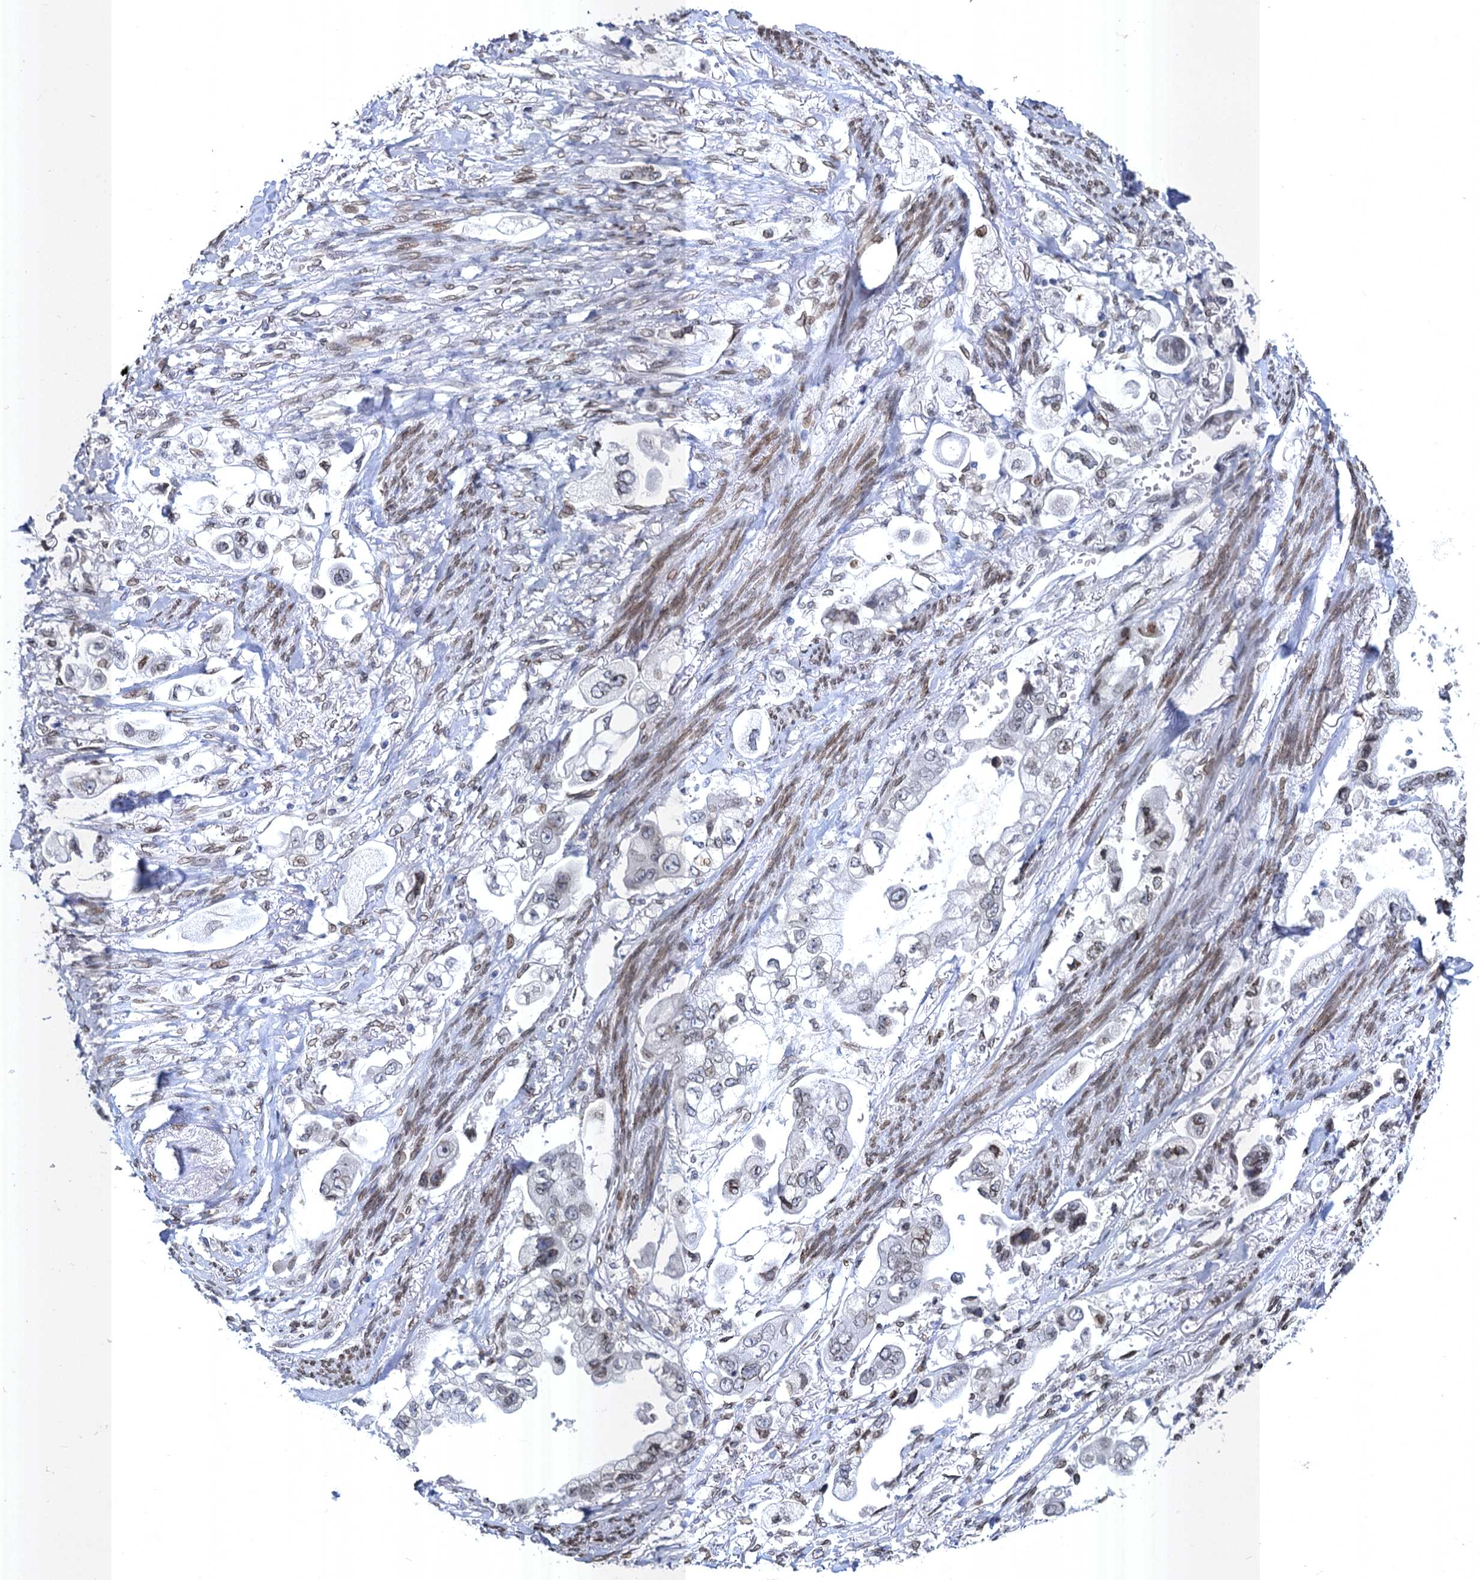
{"staining": {"intensity": "weak", "quantity": "25%-75%", "location": "cytoplasmic/membranous,nuclear"}, "tissue": "stomach cancer", "cell_type": "Tumor cells", "image_type": "cancer", "snomed": [{"axis": "morphology", "description": "Adenocarcinoma, NOS"}, {"axis": "topography", "description": "Stomach"}], "caption": "A low amount of weak cytoplasmic/membranous and nuclear positivity is appreciated in approximately 25%-75% of tumor cells in stomach cancer (adenocarcinoma) tissue.", "gene": "PRSS35", "patient": {"sex": "male", "age": 62}}